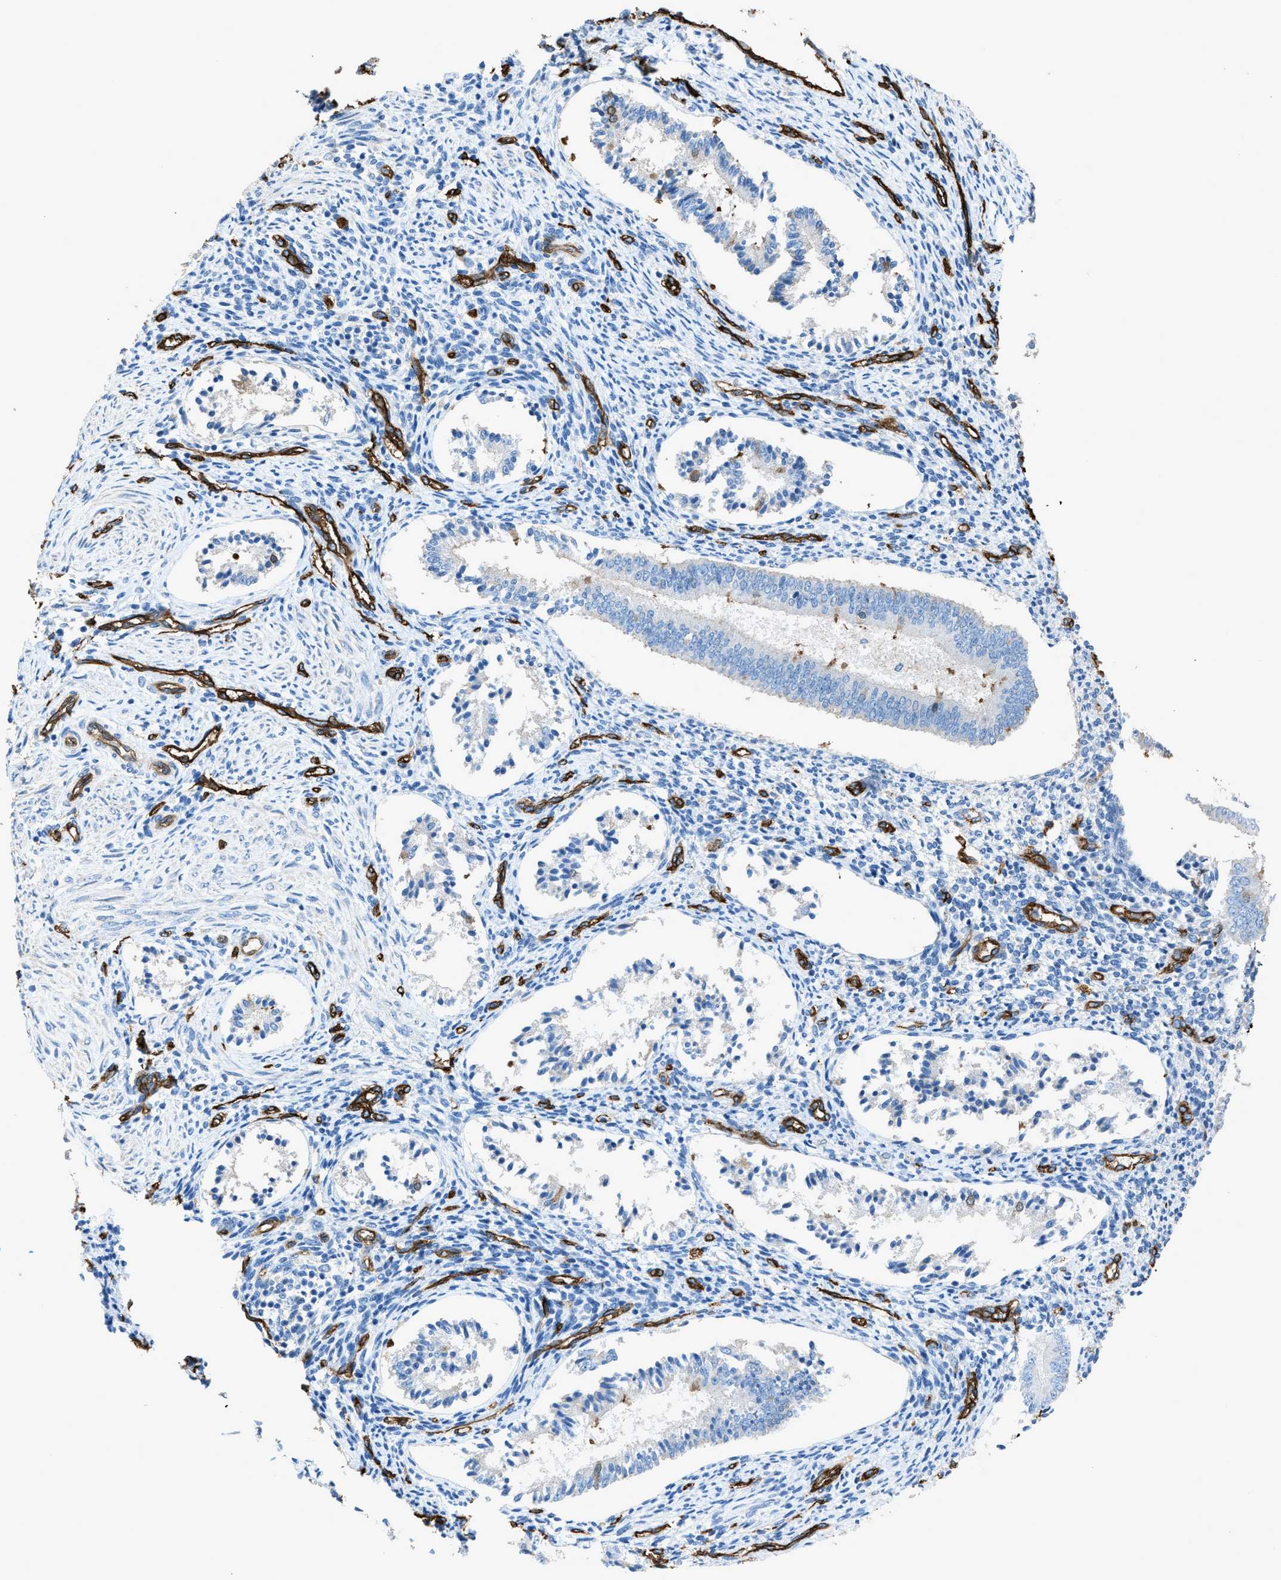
{"staining": {"intensity": "negative", "quantity": "none", "location": "none"}, "tissue": "endometrium", "cell_type": "Cells in endometrial stroma", "image_type": "normal", "snomed": [{"axis": "morphology", "description": "Normal tissue, NOS"}, {"axis": "topography", "description": "Endometrium"}], "caption": "Benign endometrium was stained to show a protein in brown. There is no significant staining in cells in endometrial stroma. (DAB immunohistochemistry, high magnification).", "gene": "SLC22A15", "patient": {"sex": "female", "age": 42}}